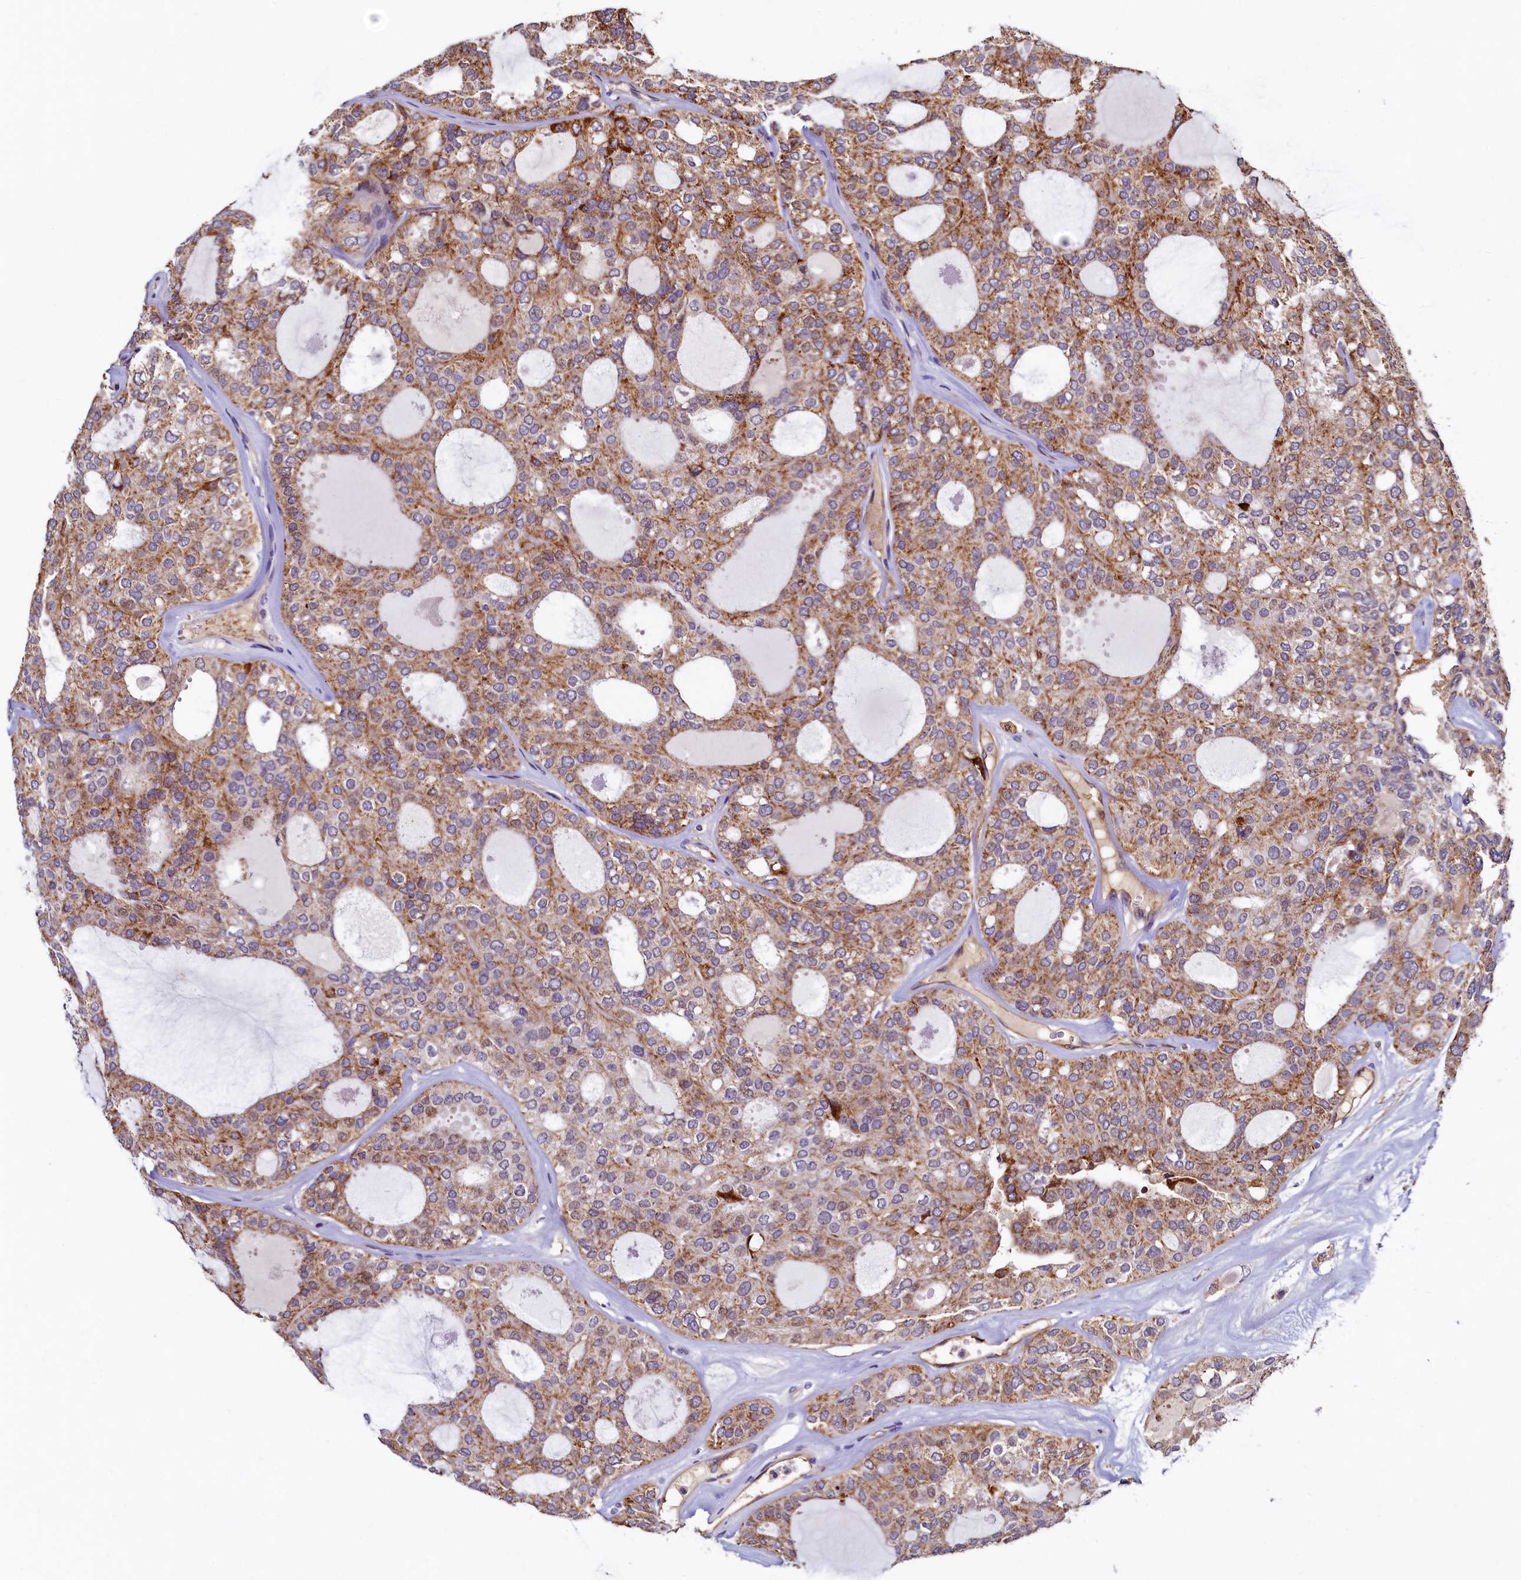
{"staining": {"intensity": "moderate", "quantity": ">75%", "location": "cytoplasmic/membranous"}, "tissue": "thyroid cancer", "cell_type": "Tumor cells", "image_type": "cancer", "snomed": [{"axis": "morphology", "description": "Follicular adenoma carcinoma, NOS"}, {"axis": "topography", "description": "Thyroid gland"}], "caption": "DAB (3,3'-diaminobenzidine) immunohistochemical staining of human thyroid cancer (follicular adenoma carcinoma) exhibits moderate cytoplasmic/membranous protein staining in approximately >75% of tumor cells.", "gene": "NCKAP5L", "patient": {"sex": "male", "age": 75}}